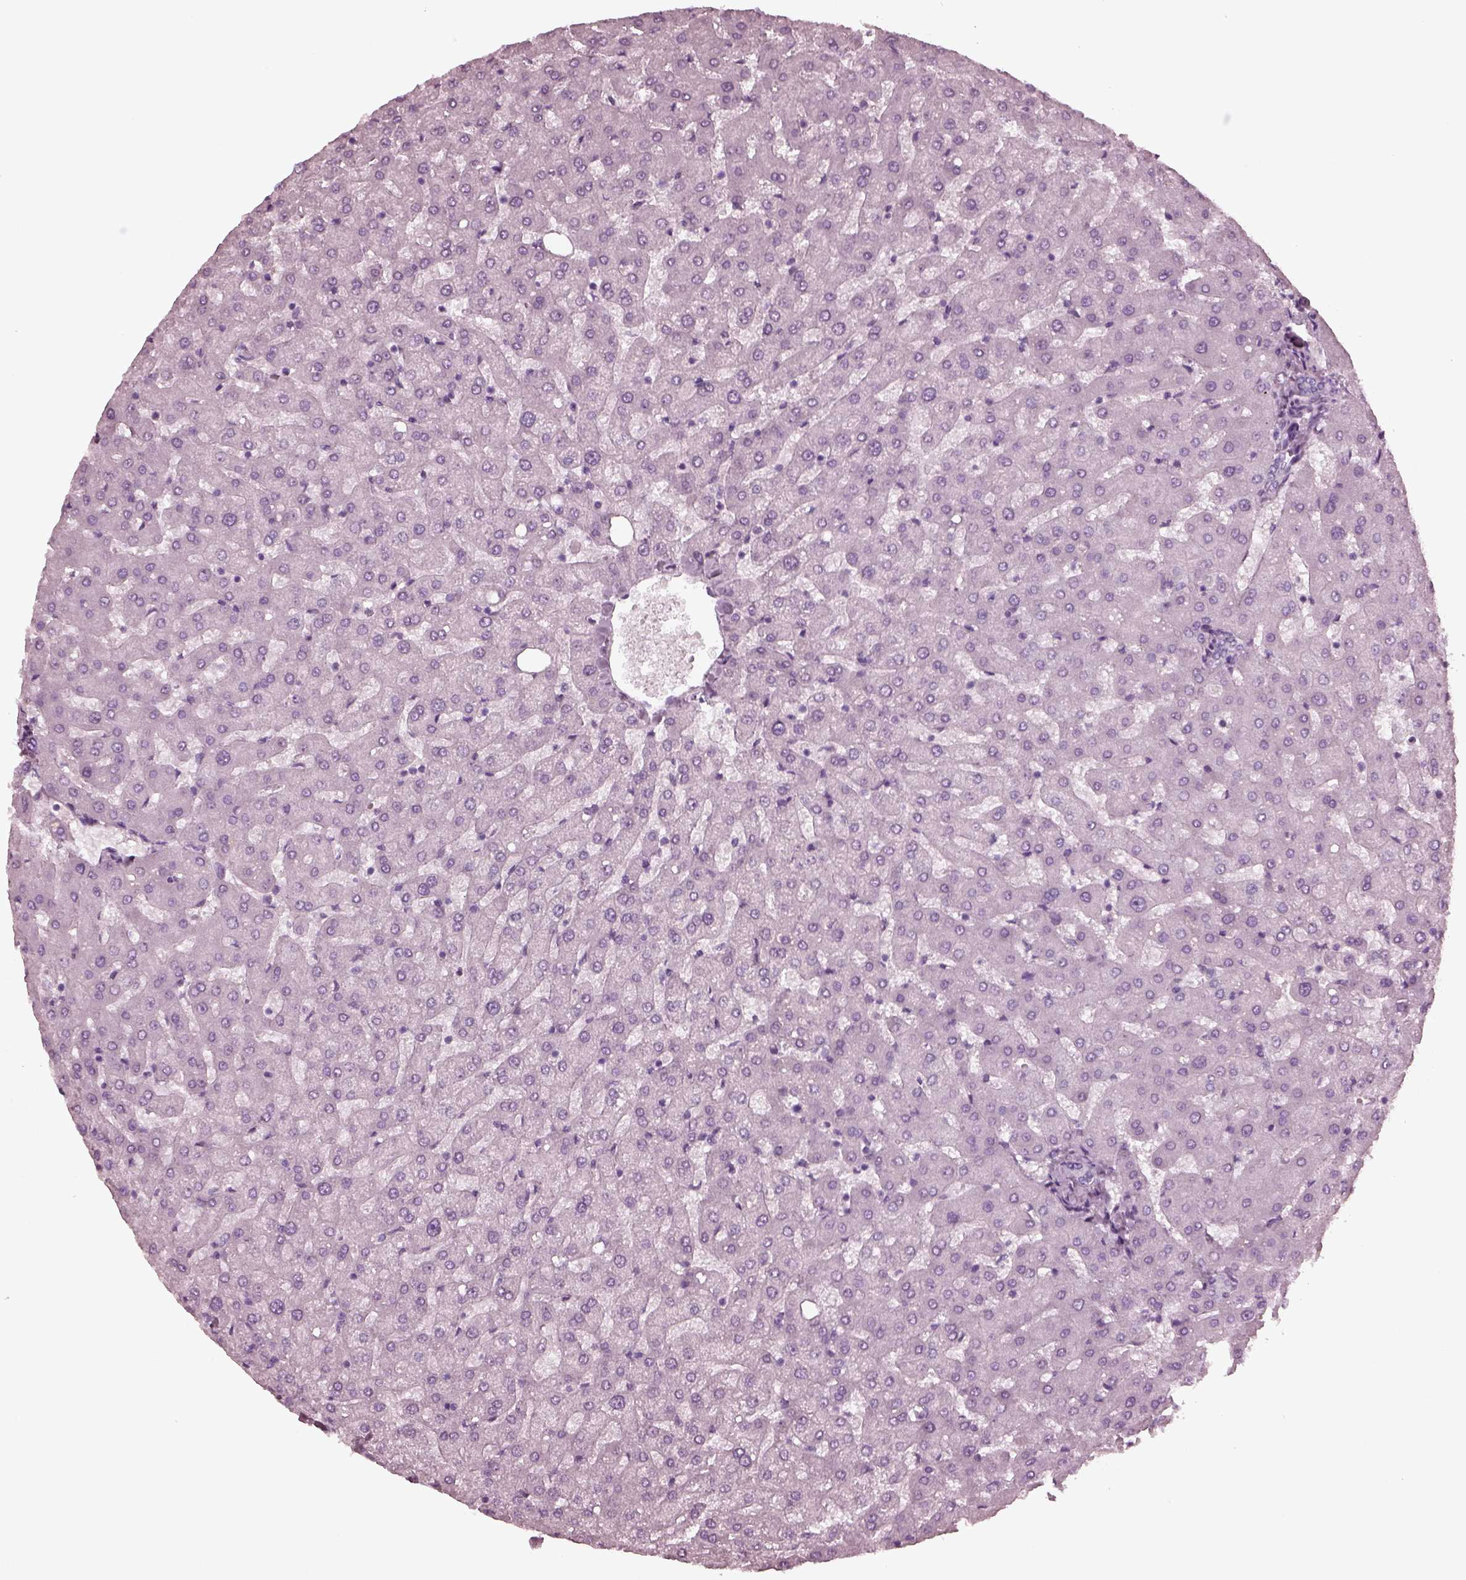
{"staining": {"intensity": "negative", "quantity": "none", "location": "none"}, "tissue": "liver", "cell_type": "Cholangiocytes", "image_type": "normal", "snomed": [{"axis": "morphology", "description": "Normal tissue, NOS"}, {"axis": "topography", "description": "Liver"}], "caption": "DAB immunohistochemical staining of unremarkable liver demonstrates no significant staining in cholangiocytes. The staining is performed using DAB (3,3'-diaminobenzidine) brown chromogen with nuclei counter-stained in using hematoxylin.", "gene": "GRM6", "patient": {"sex": "female", "age": 50}}